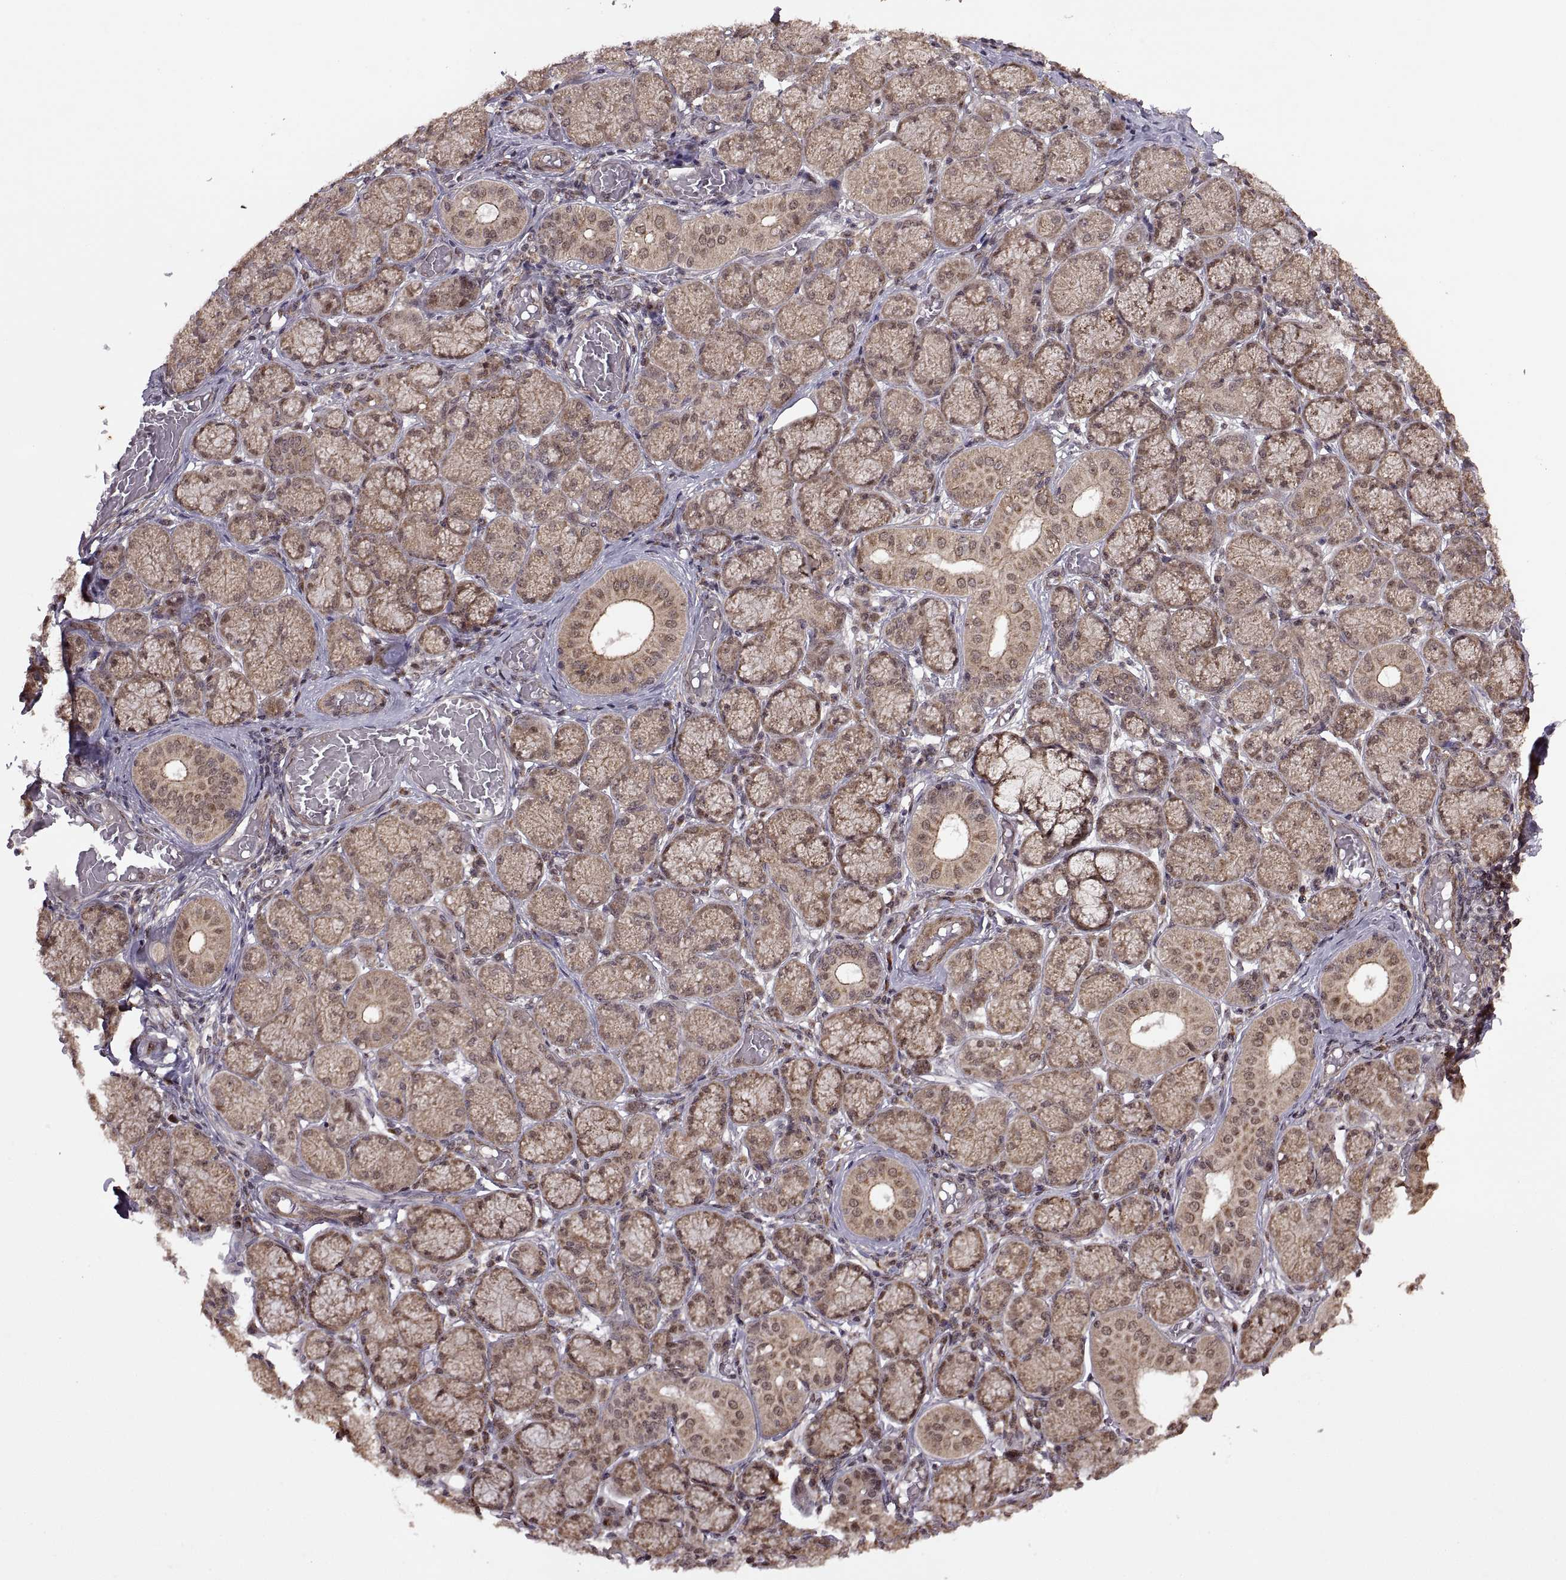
{"staining": {"intensity": "moderate", "quantity": ">75%", "location": "cytoplasmic/membranous"}, "tissue": "salivary gland", "cell_type": "Glandular cells", "image_type": "normal", "snomed": [{"axis": "morphology", "description": "Normal tissue, NOS"}, {"axis": "topography", "description": "Salivary gland"}, {"axis": "topography", "description": "Peripheral nerve tissue"}], "caption": "Protein analysis of normal salivary gland displays moderate cytoplasmic/membranous positivity in about >75% of glandular cells. (DAB IHC with brightfield microscopy, high magnification).", "gene": "PTOV1", "patient": {"sex": "female", "age": 24}}